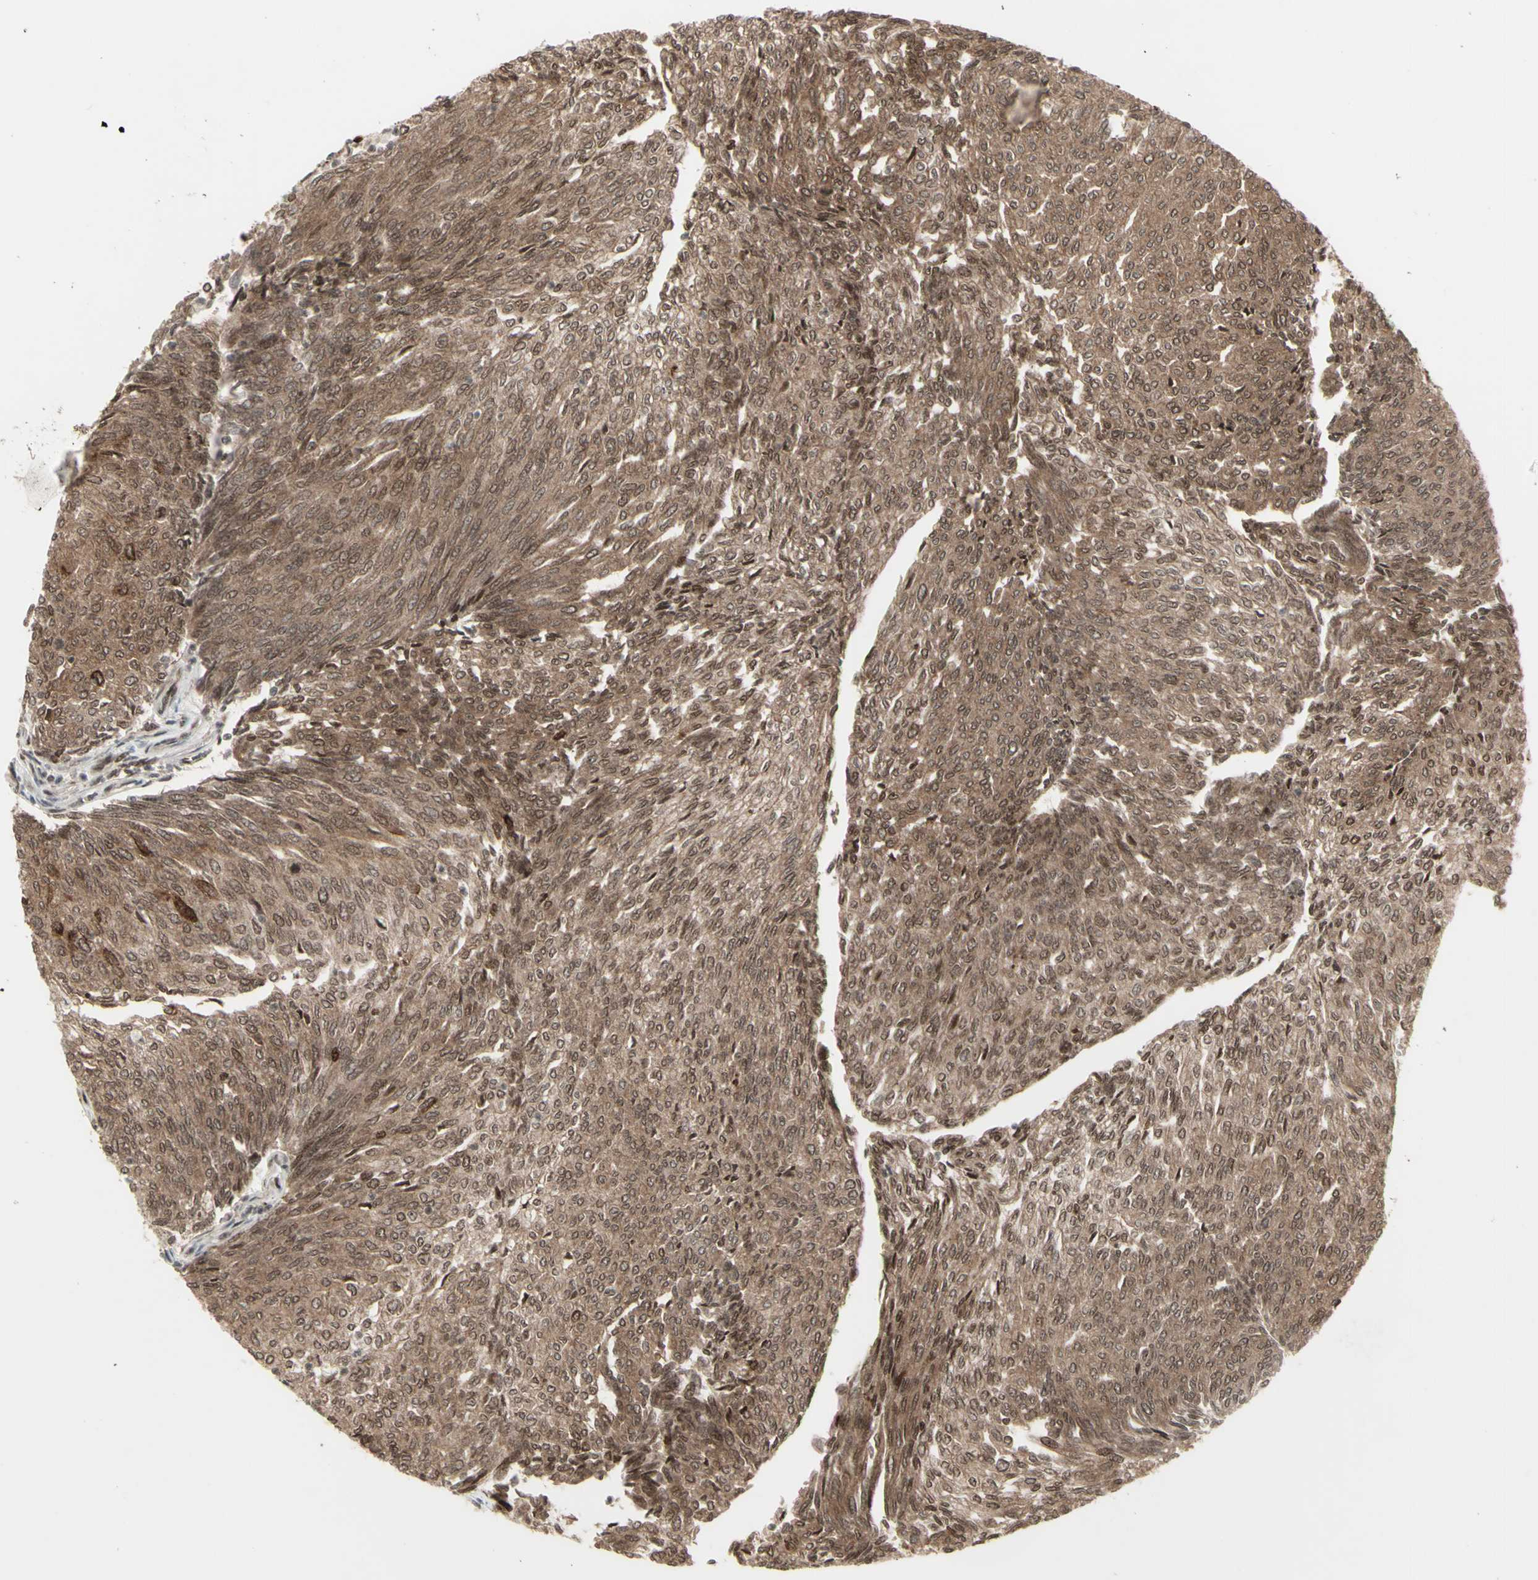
{"staining": {"intensity": "moderate", "quantity": ">75%", "location": "cytoplasmic/membranous,nuclear"}, "tissue": "urothelial cancer", "cell_type": "Tumor cells", "image_type": "cancer", "snomed": [{"axis": "morphology", "description": "Urothelial carcinoma, Low grade"}, {"axis": "topography", "description": "Urinary bladder"}], "caption": "Immunohistochemical staining of human low-grade urothelial carcinoma reveals moderate cytoplasmic/membranous and nuclear protein staining in about >75% of tumor cells.", "gene": "CBX1", "patient": {"sex": "female", "age": 79}}